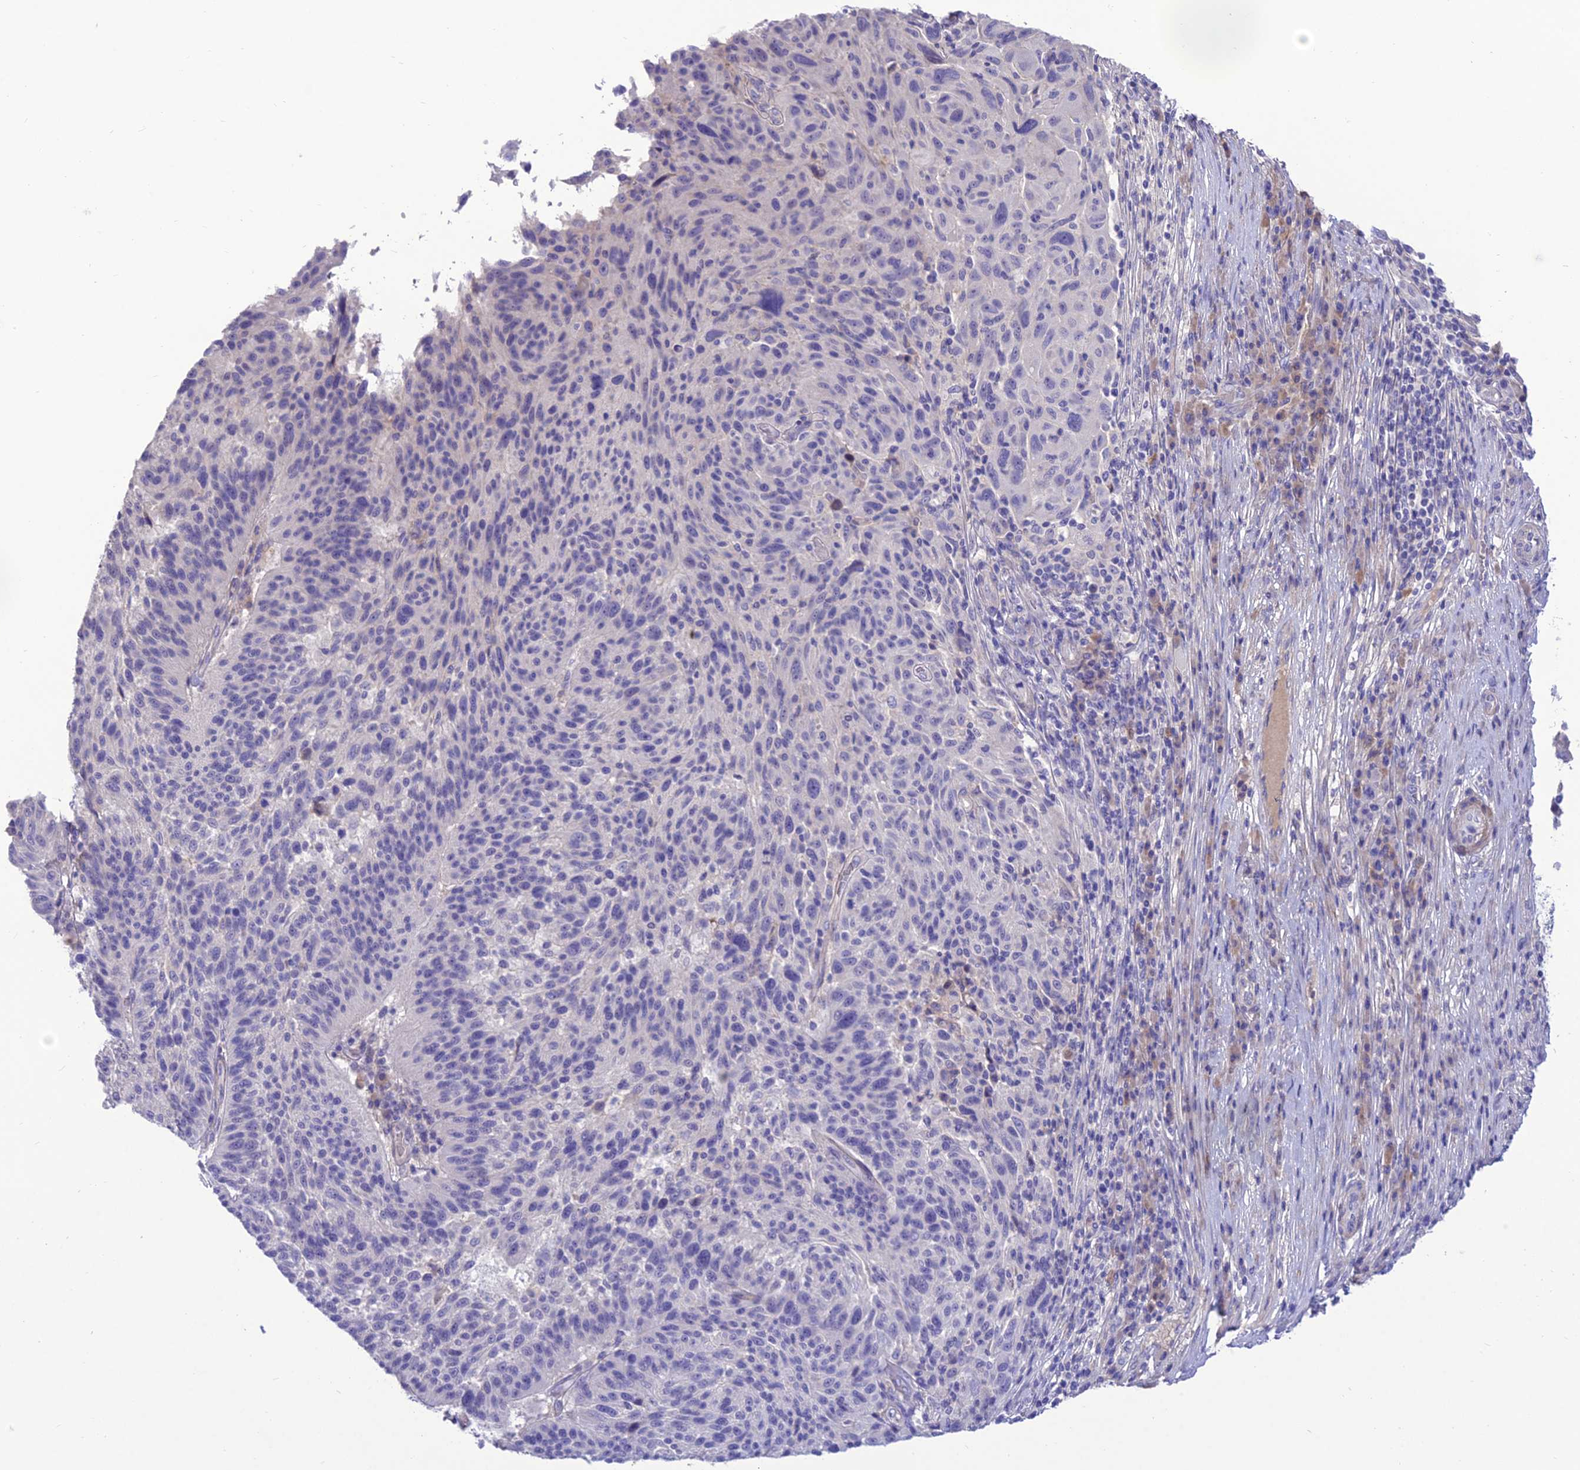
{"staining": {"intensity": "negative", "quantity": "none", "location": "none"}, "tissue": "melanoma", "cell_type": "Tumor cells", "image_type": "cancer", "snomed": [{"axis": "morphology", "description": "Malignant melanoma, NOS"}, {"axis": "topography", "description": "Skin"}], "caption": "Immunohistochemical staining of malignant melanoma demonstrates no significant staining in tumor cells.", "gene": "TEKT3", "patient": {"sex": "male", "age": 53}}